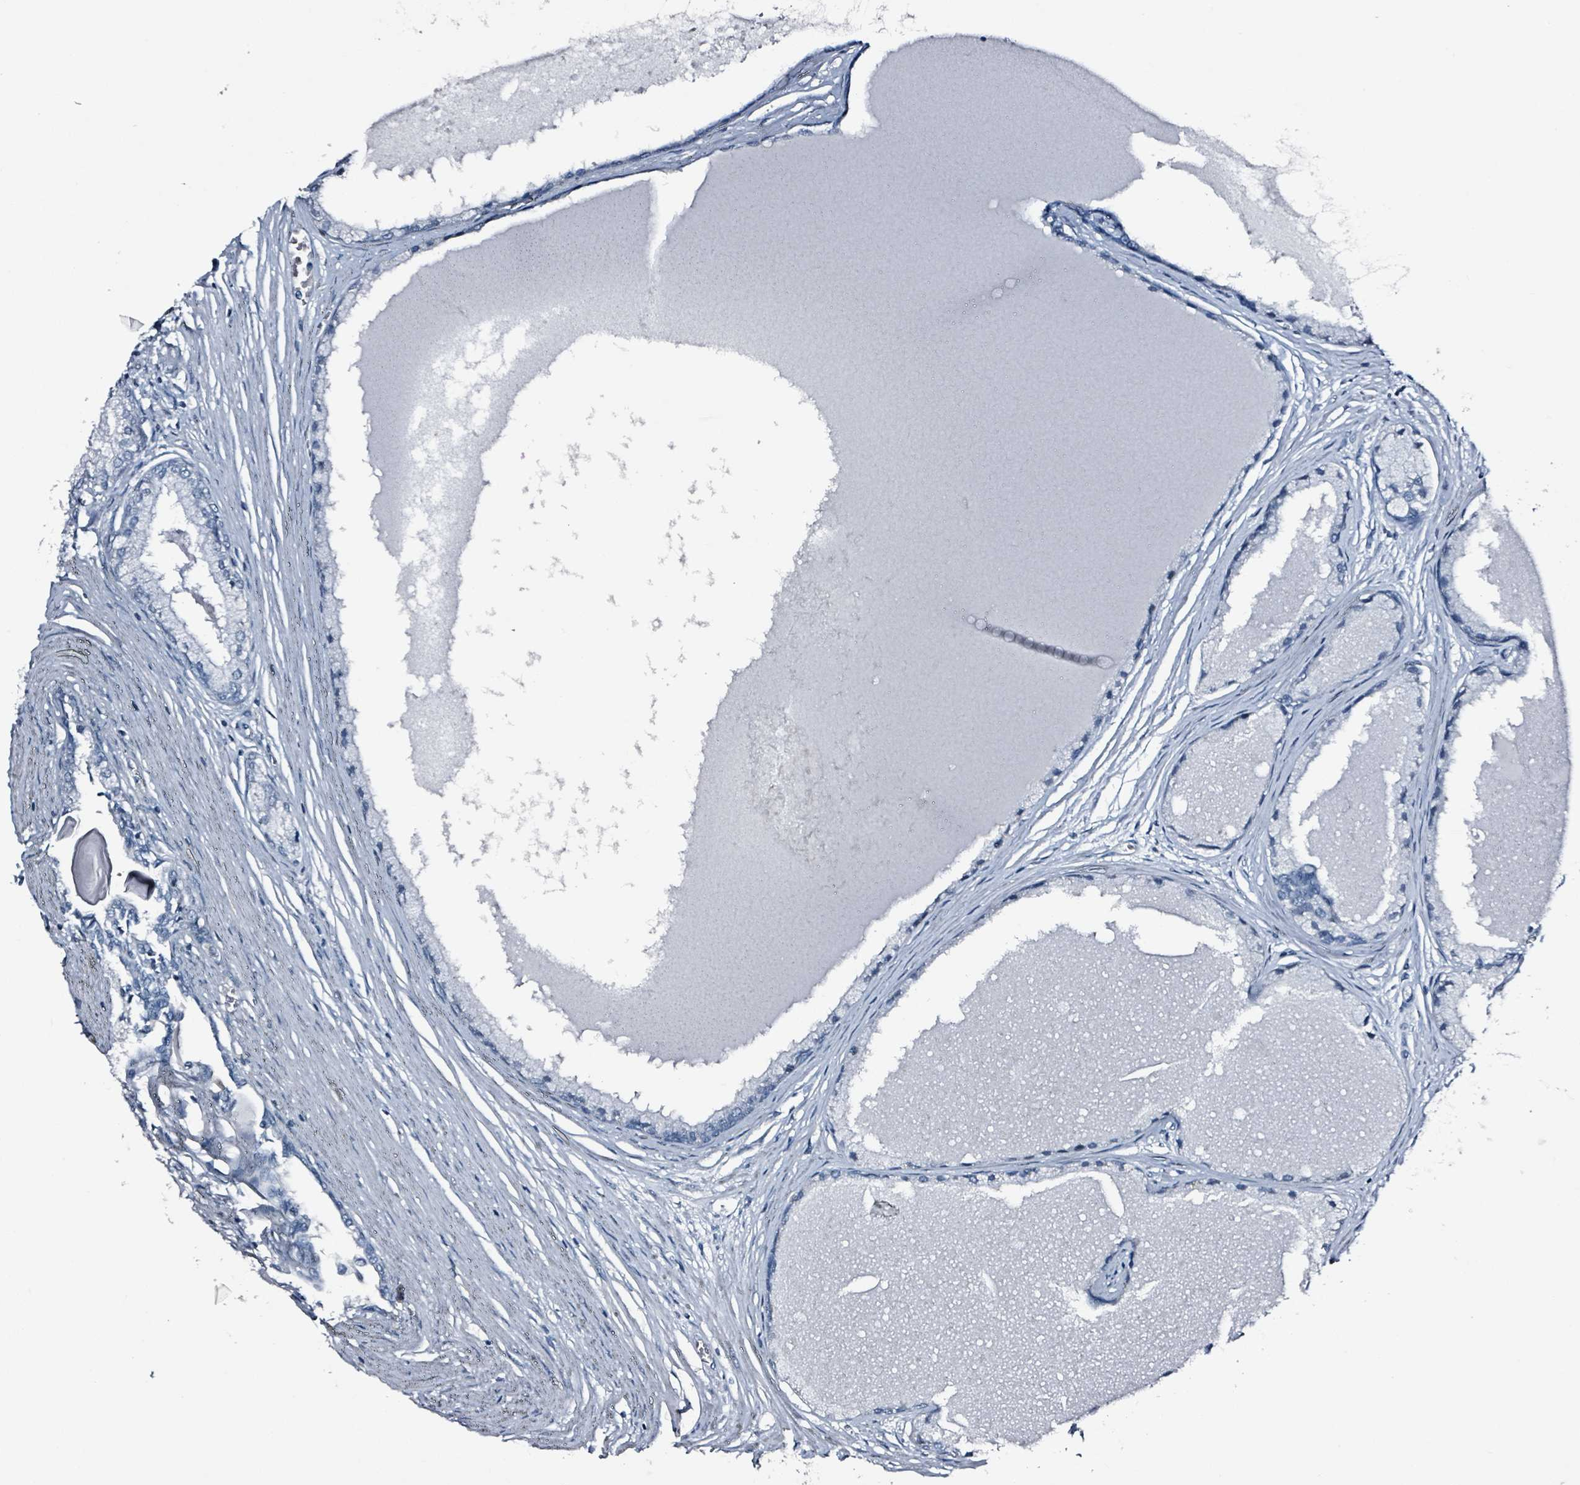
{"staining": {"intensity": "negative", "quantity": "none", "location": "none"}, "tissue": "prostate cancer", "cell_type": "Tumor cells", "image_type": "cancer", "snomed": [{"axis": "morphology", "description": "Adenocarcinoma, High grade"}, {"axis": "topography", "description": "Prostate"}], "caption": "This histopathology image is of prostate cancer (adenocarcinoma (high-grade)) stained with immunohistochemistry (IHC) to label a protein in brown with the nuclei are counter-stained blue. There is no staining in tumor cells.", "gene": "CA9", "patient": {"sex": "male", "age": 74}}